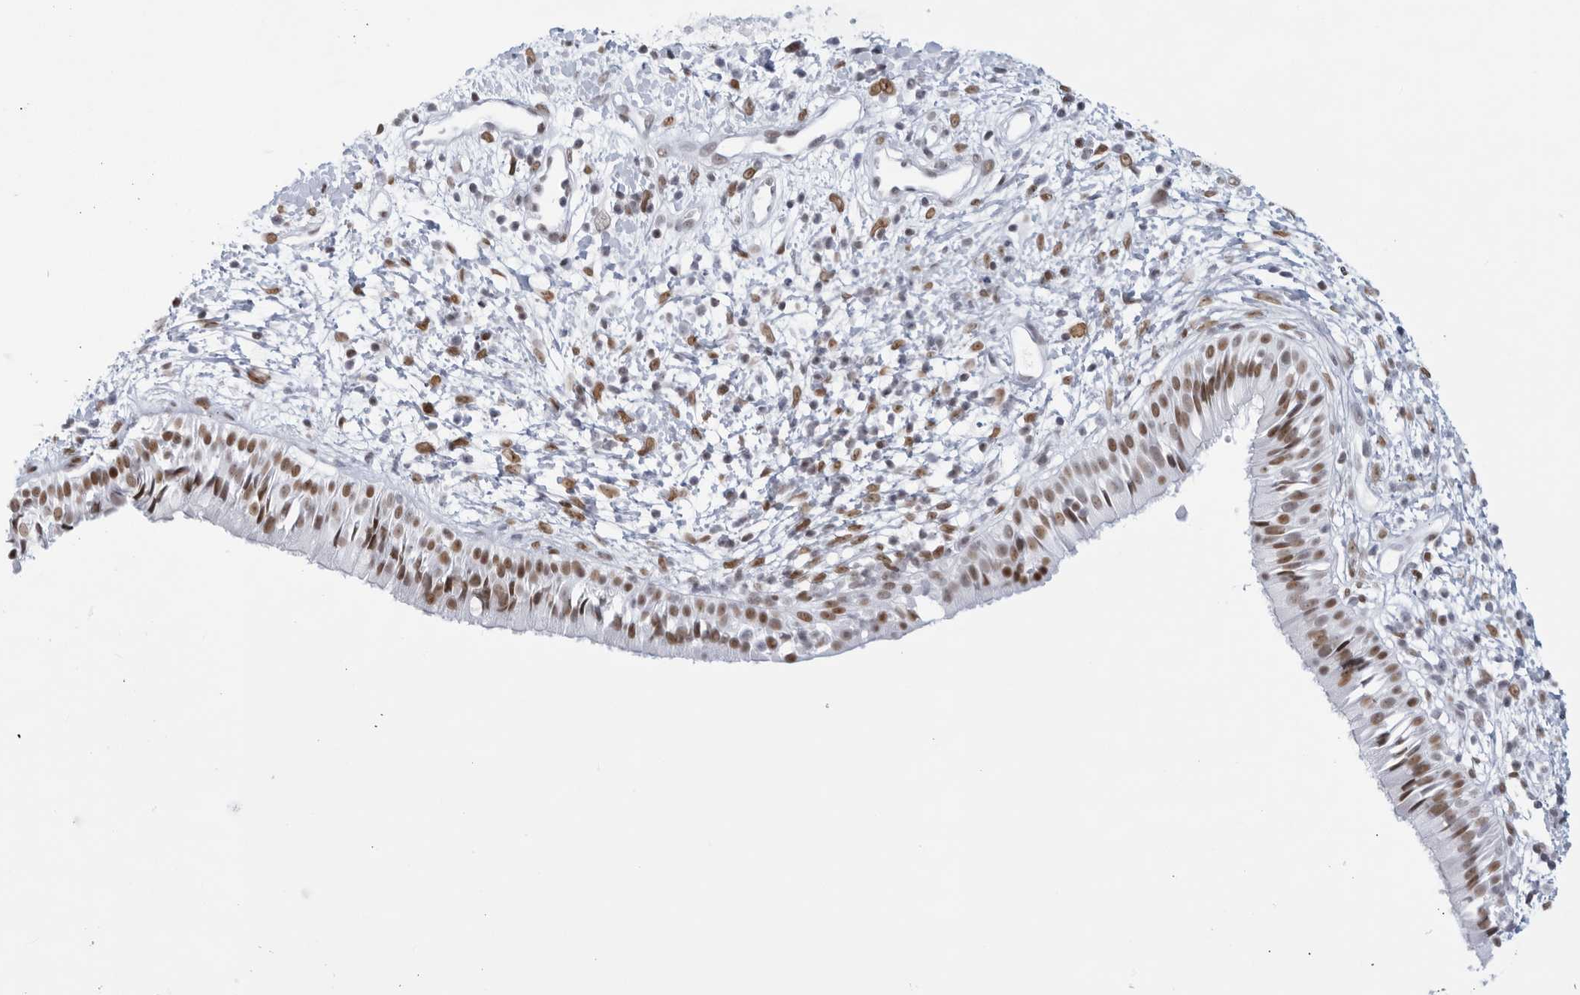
{"staining": {"intensity": "moderate", "quantity": ">75%", "location": "nuclear"}, "tissue": "nasopharynx", "cell_type": "Respiratory epithelial cells", "image_type": "normal", "snomed": [{"axis": "morphology", "description": "Normal tissue, NOS"}, {"axis": "topography", "description": "Nasopharynx"}], "caption": "Immunohistochemical staining of benign nasopharynx displays medium levels of moderate nuclear positivity in approximately >75% of respiratory epithelial cells.", "gene": "HP1BP3", "patient": {"sex": "male", "age": 22}}